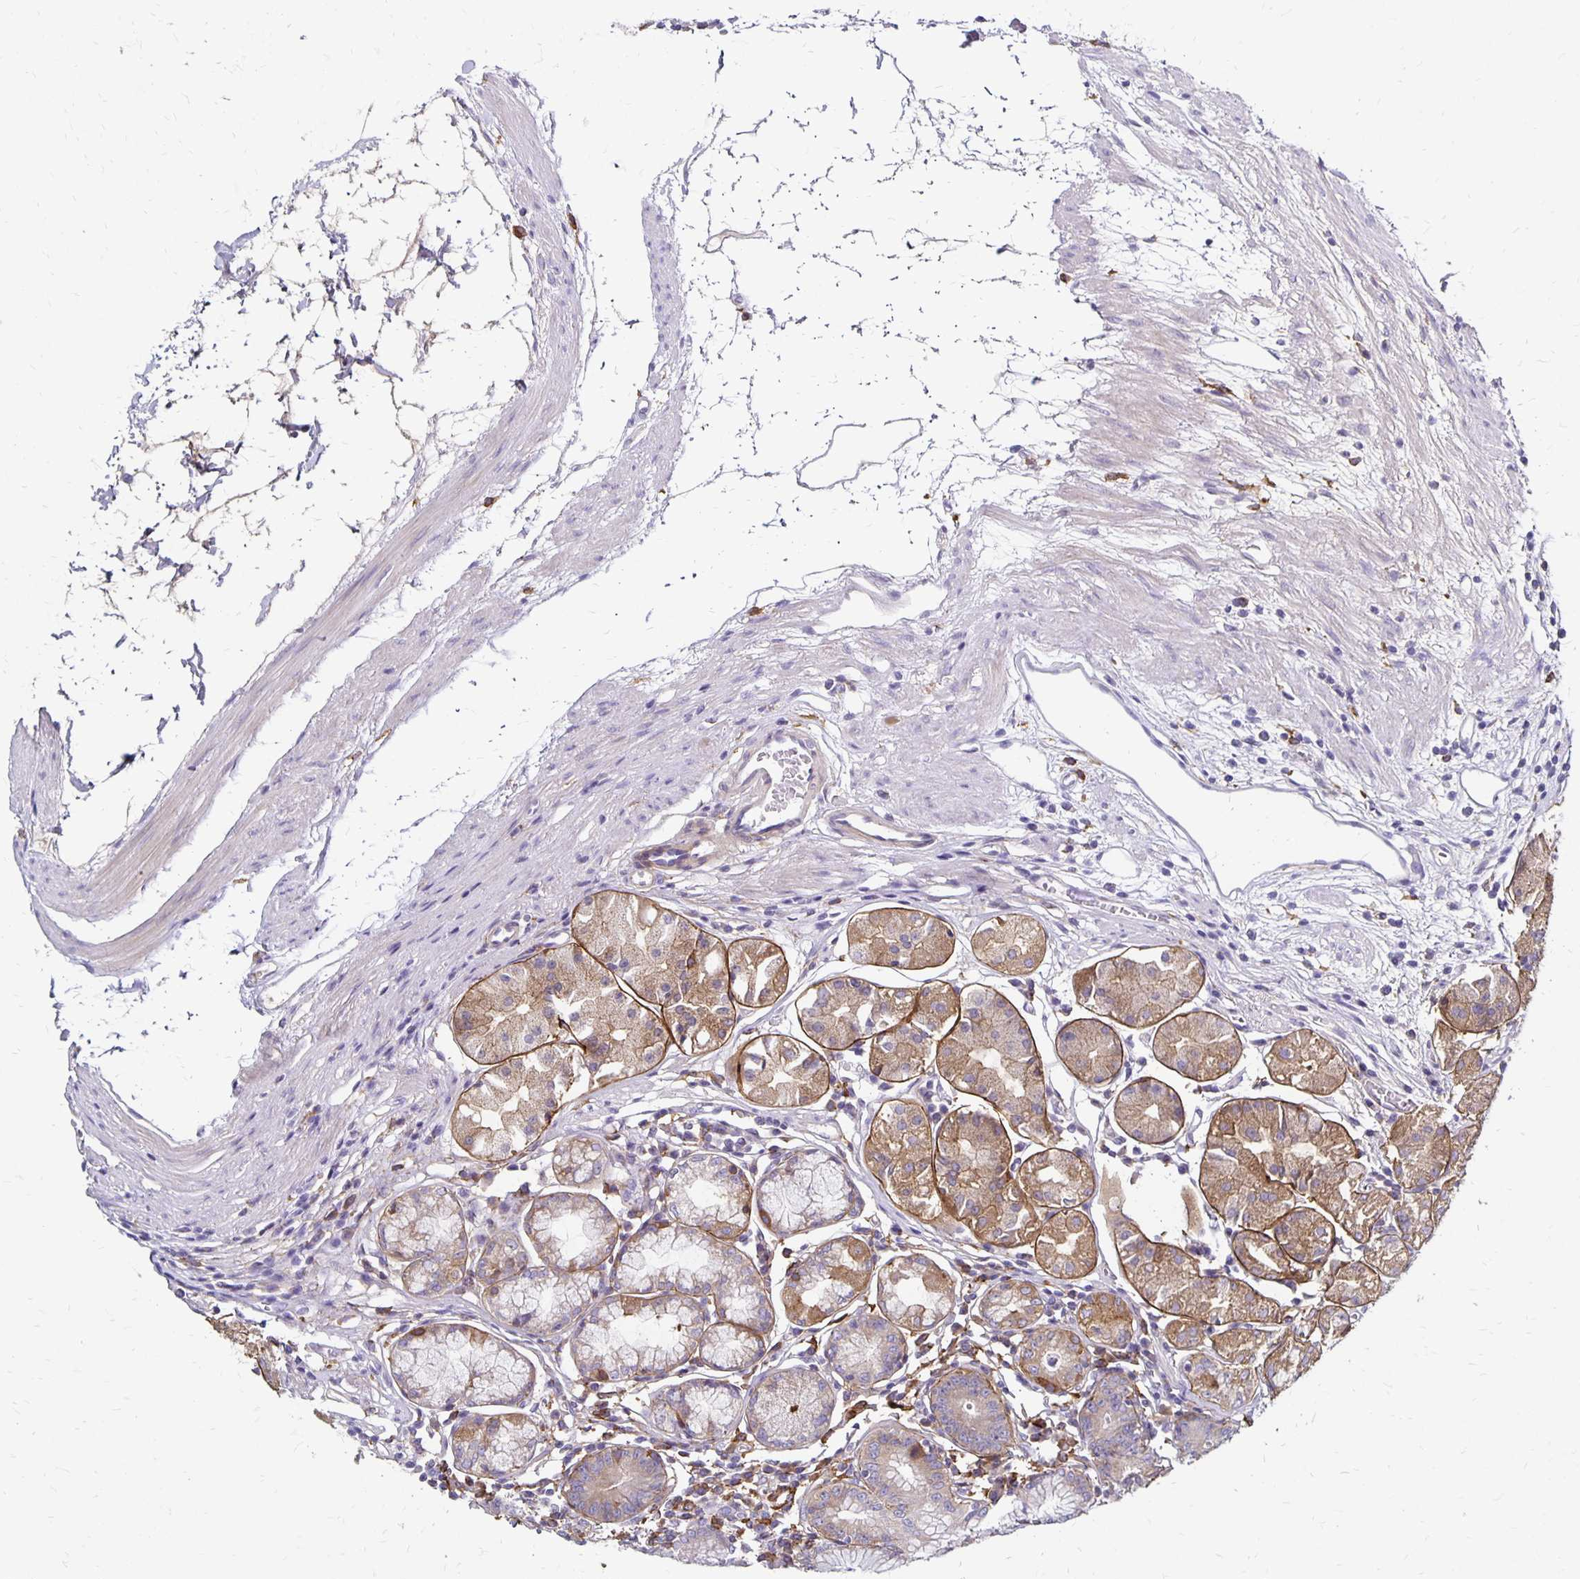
{"staining": {"intensity": "moderate", "quantity": "25%-75%", "location": "cytoplasmic/membranous"}, "tissue": "stomach", "cell_type": "Glandular cells", "image_type": "normal", "snomed": [{"axis": "morphology", "description": "Normal tissue, NOS"}, {"axis": "topography", "description": "Stomach"}], "caption": "The image reveals immunohistochemical staining of benign stomach. There is moderate cytoplasmic/membranous positivity is appreciated in about 25%-75% of glandular cells.", "gene": "TNS3", "patient": {"sex": "male", "age": 55}}